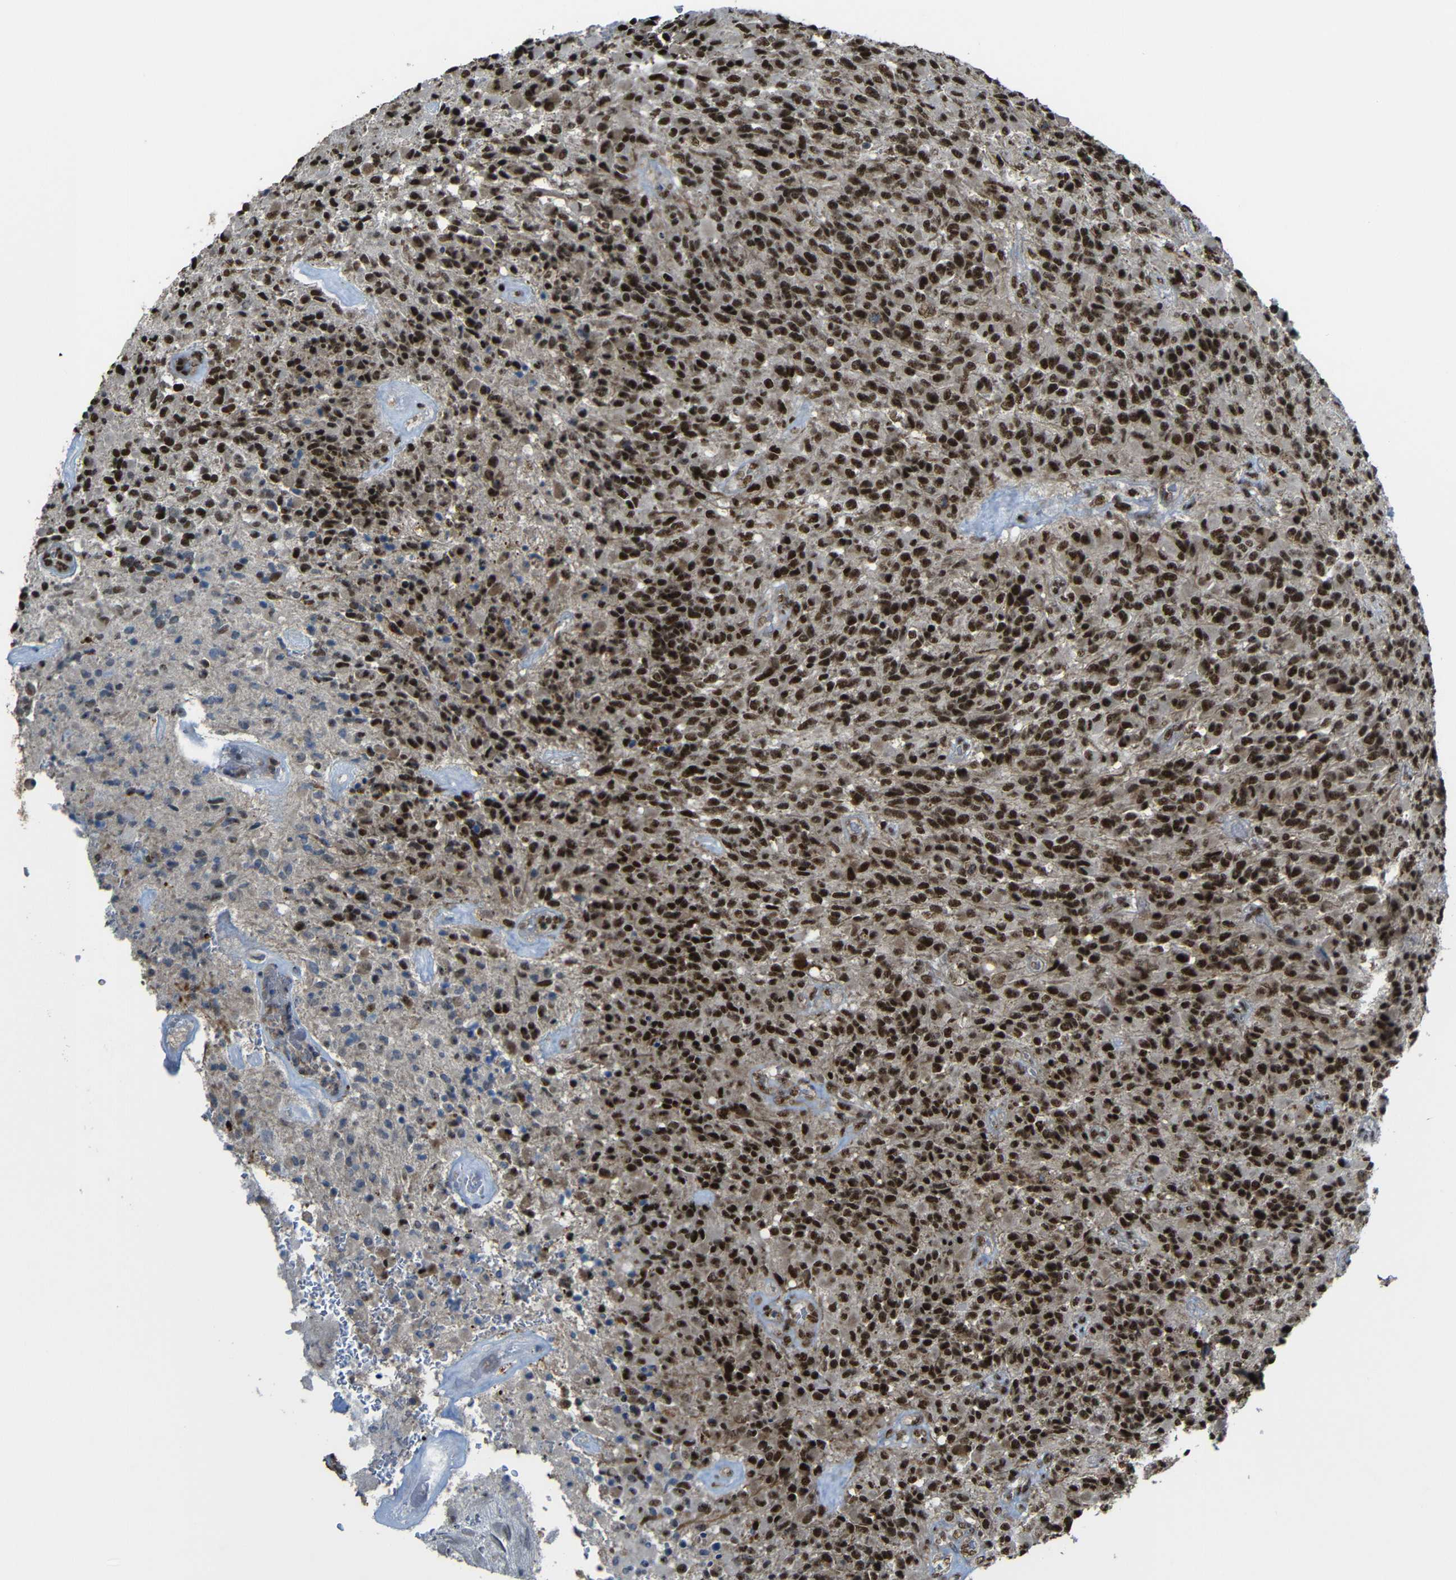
{"staining": {"intensity": "strong", "quantity": "25%-75%", "location": "nuclear"}, "tissue": "glioma", "cell_type": "Tumor cells", "image_type": "cancer", "snomed": [{"axis": "morphology", "description": "Glioma, malignant, High grade"}, {"axis": "topography", "description": "Brain"}], "caption": "Malignant high-grade glioma stained with immunohistochemistry shows strong nuclear staining in about 25%-75% of tumor cells.", "gene": "TCF7L2", "patient": {"sex": "male", "age": 71}}